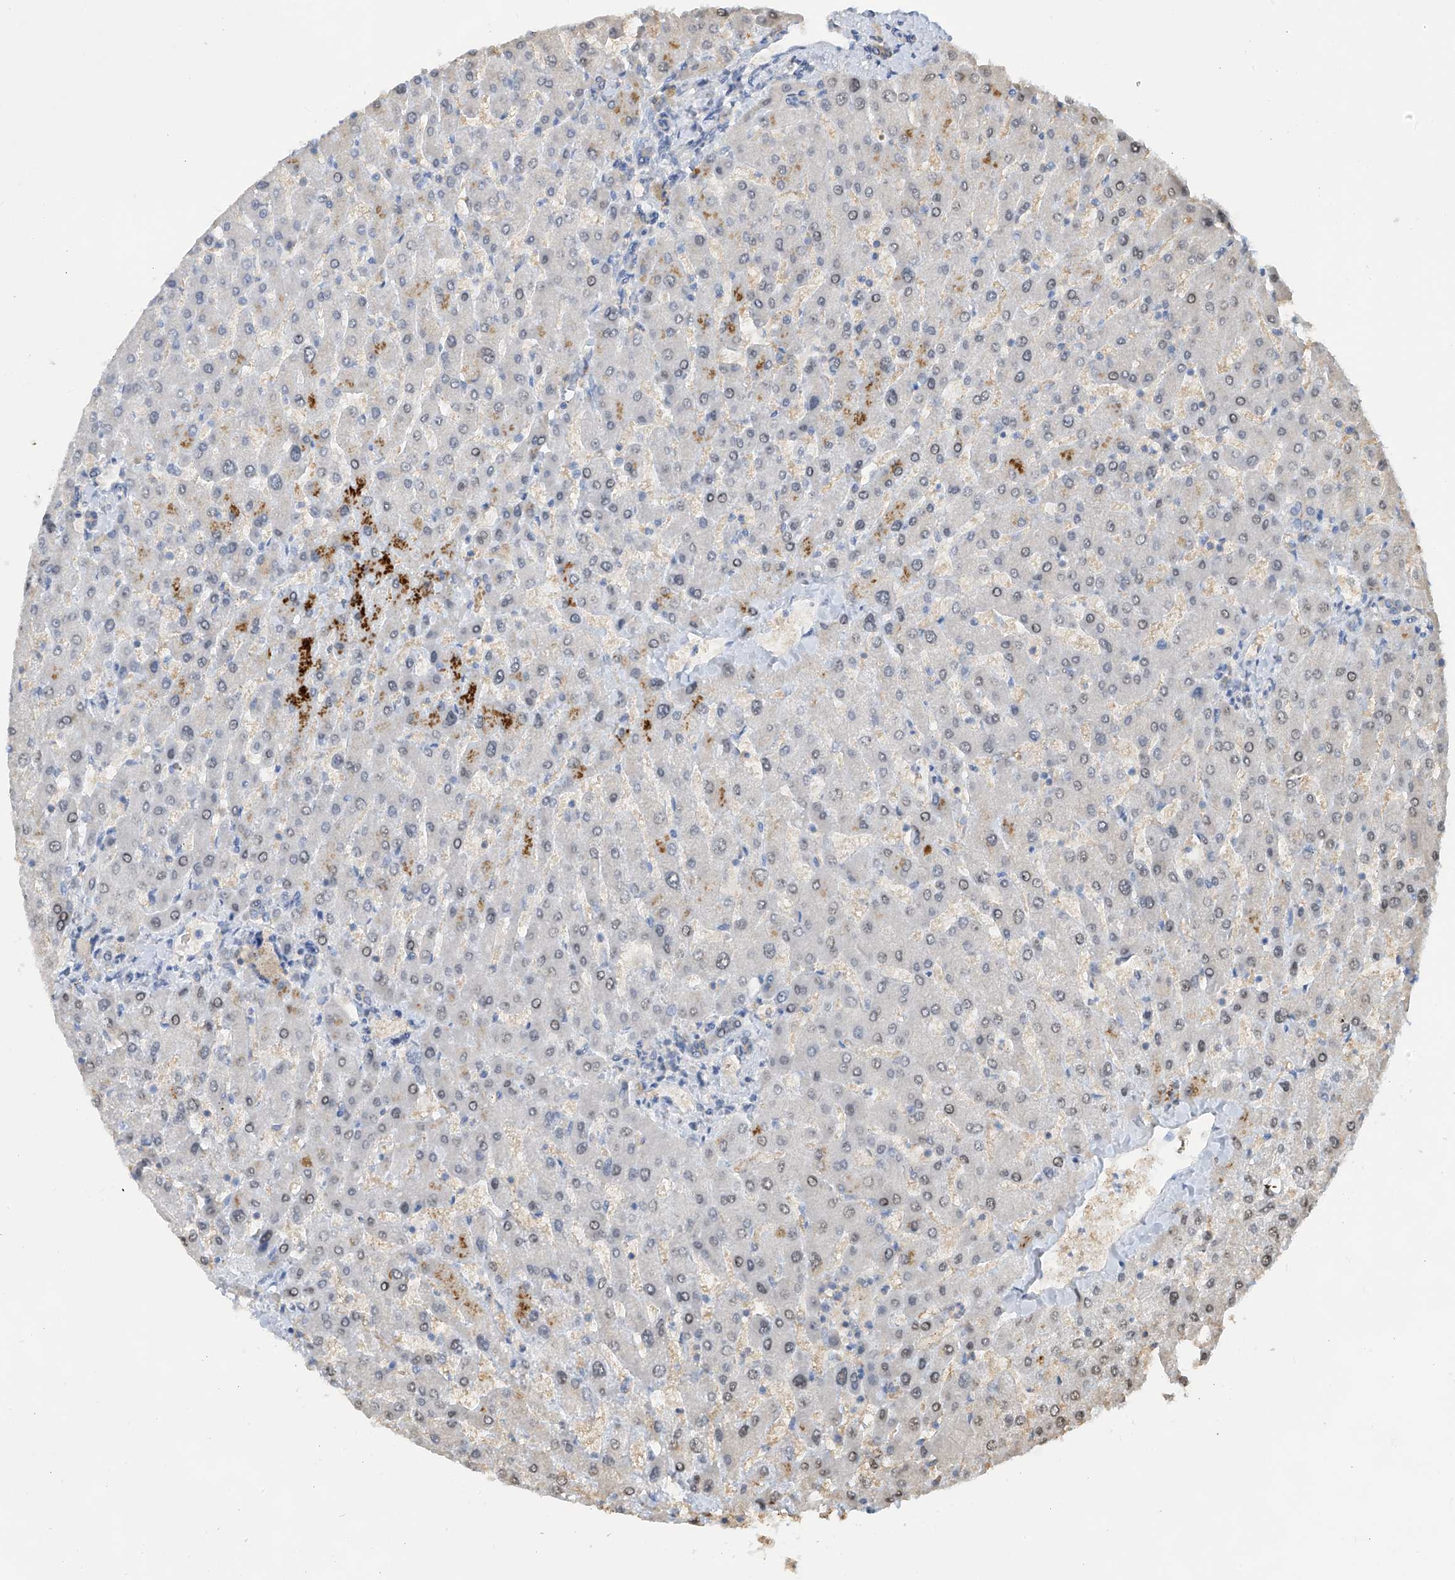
{"staining": {"intensity": "negative", "quantity": "none", "location": "none"}, "tissue": "liver", "cell_type": "Cholangiocytes", "image_type": "normal", "snomed": [{"axis": "morphology", "description": "Normal tissue, NOS"}, {"axis": "topography", "description": "Liver"}], "caption": "Immunohistochemistry image of unremarkable liver stained for a protein (brown), which reveals no expression in cholangiocytes.", "gene": "PMM1", "patient": {"sex": "male", "age": 55}}